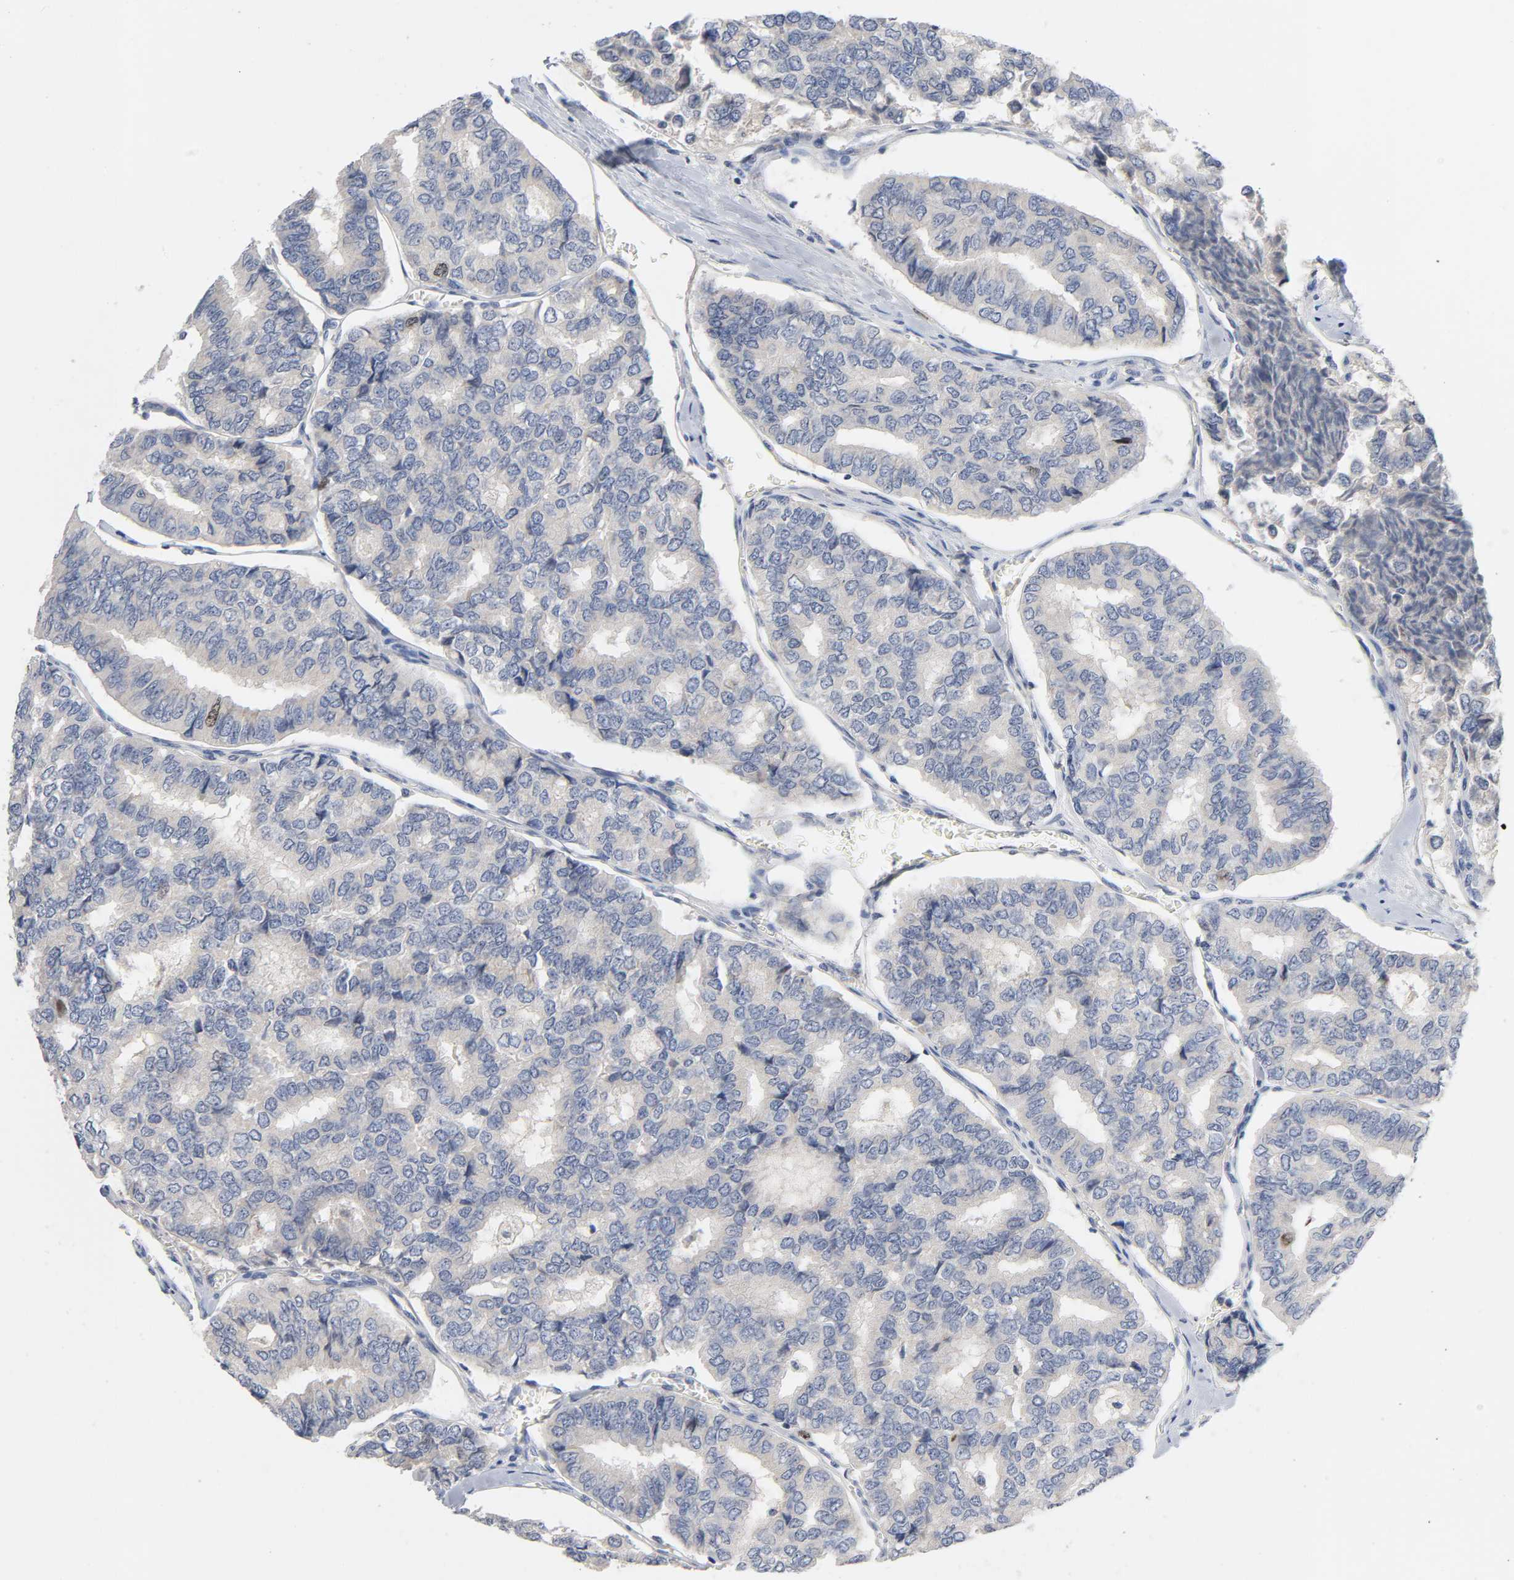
{"staining": {"intensity": "negative", "quantity": "none", "location": "none"}, "tissue": "thyroid cancer", "cell_type": "Tumor cells", "image_type": "cancer", "snomed": [{"axis": "morphology", "description": "Papillary adenocarcinoma, NOS"}, {"axis": "topography", "description": "Thyroid gland"}], "caption": "This is an immunohistochemistry (IHC) histopathology image of human thyroid papillary adenocarcinoma. There is no staining in tumor cells.", "gene": "BIRC5", "patient": {"sex": "female", "age": 35}}